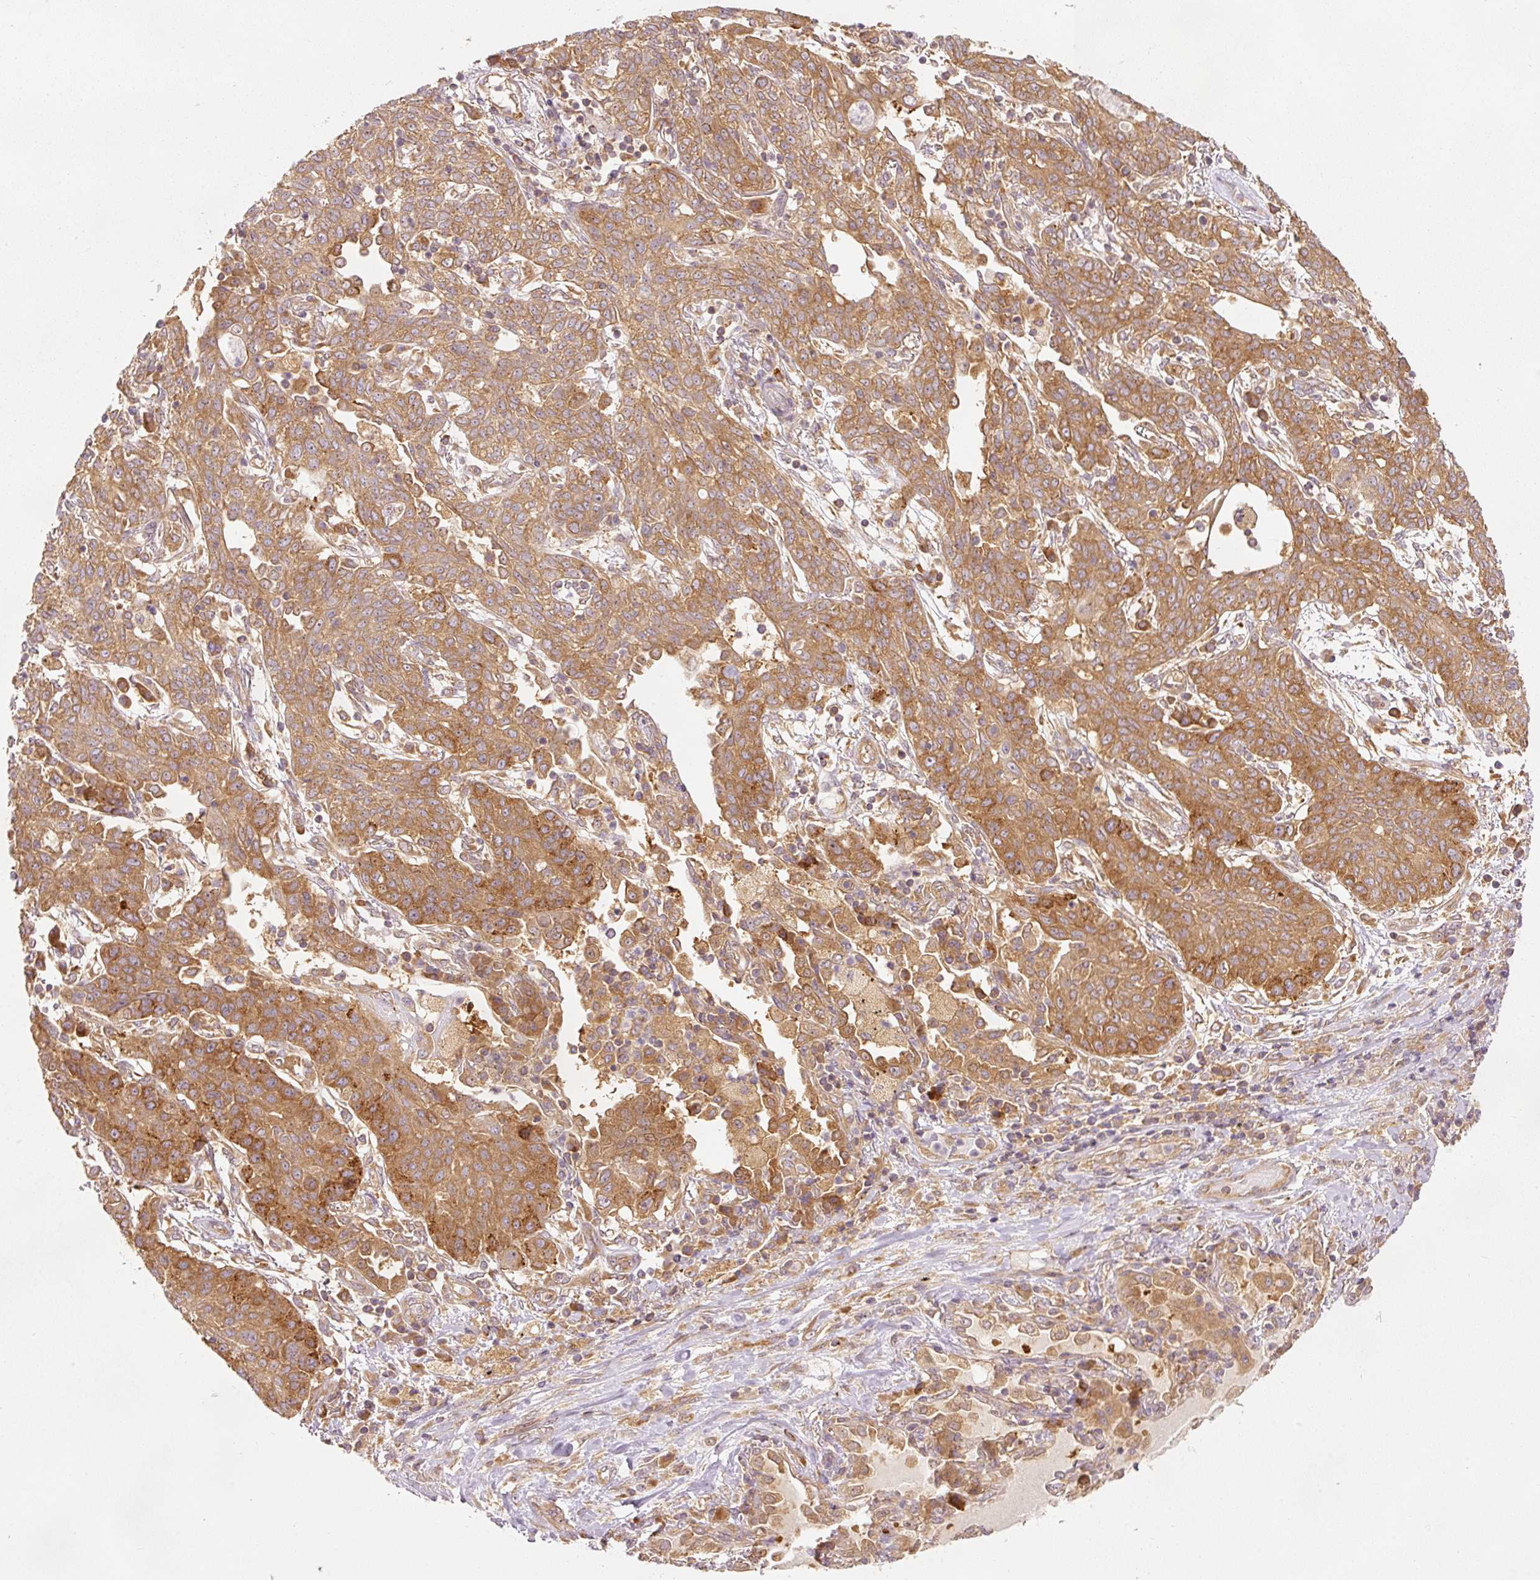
{"staining": {"intensity": "moderate", "quantity": ">75%", "location": "cytoplasmic/membranous"}, "tissue": "lung cancer", "cell_type": "Tumor cells", "image_type": "cancer", "snomed": [{"axis": "morphology", "description": "Squamous cell carcinoma, NOS"}, {"axis": "topography", "description": "Lung"}], "caption": "The micrograph demonstrates a brown stain indicating the presence of a protein in the cytoplasmic/membranous of tumor cells in squamous cell carcinoma (lung). The protein is shown in brown color, while the nuclei are stained blue.", "gene": "EIF3B", "patient": {"sex": "female", "age": 70}}